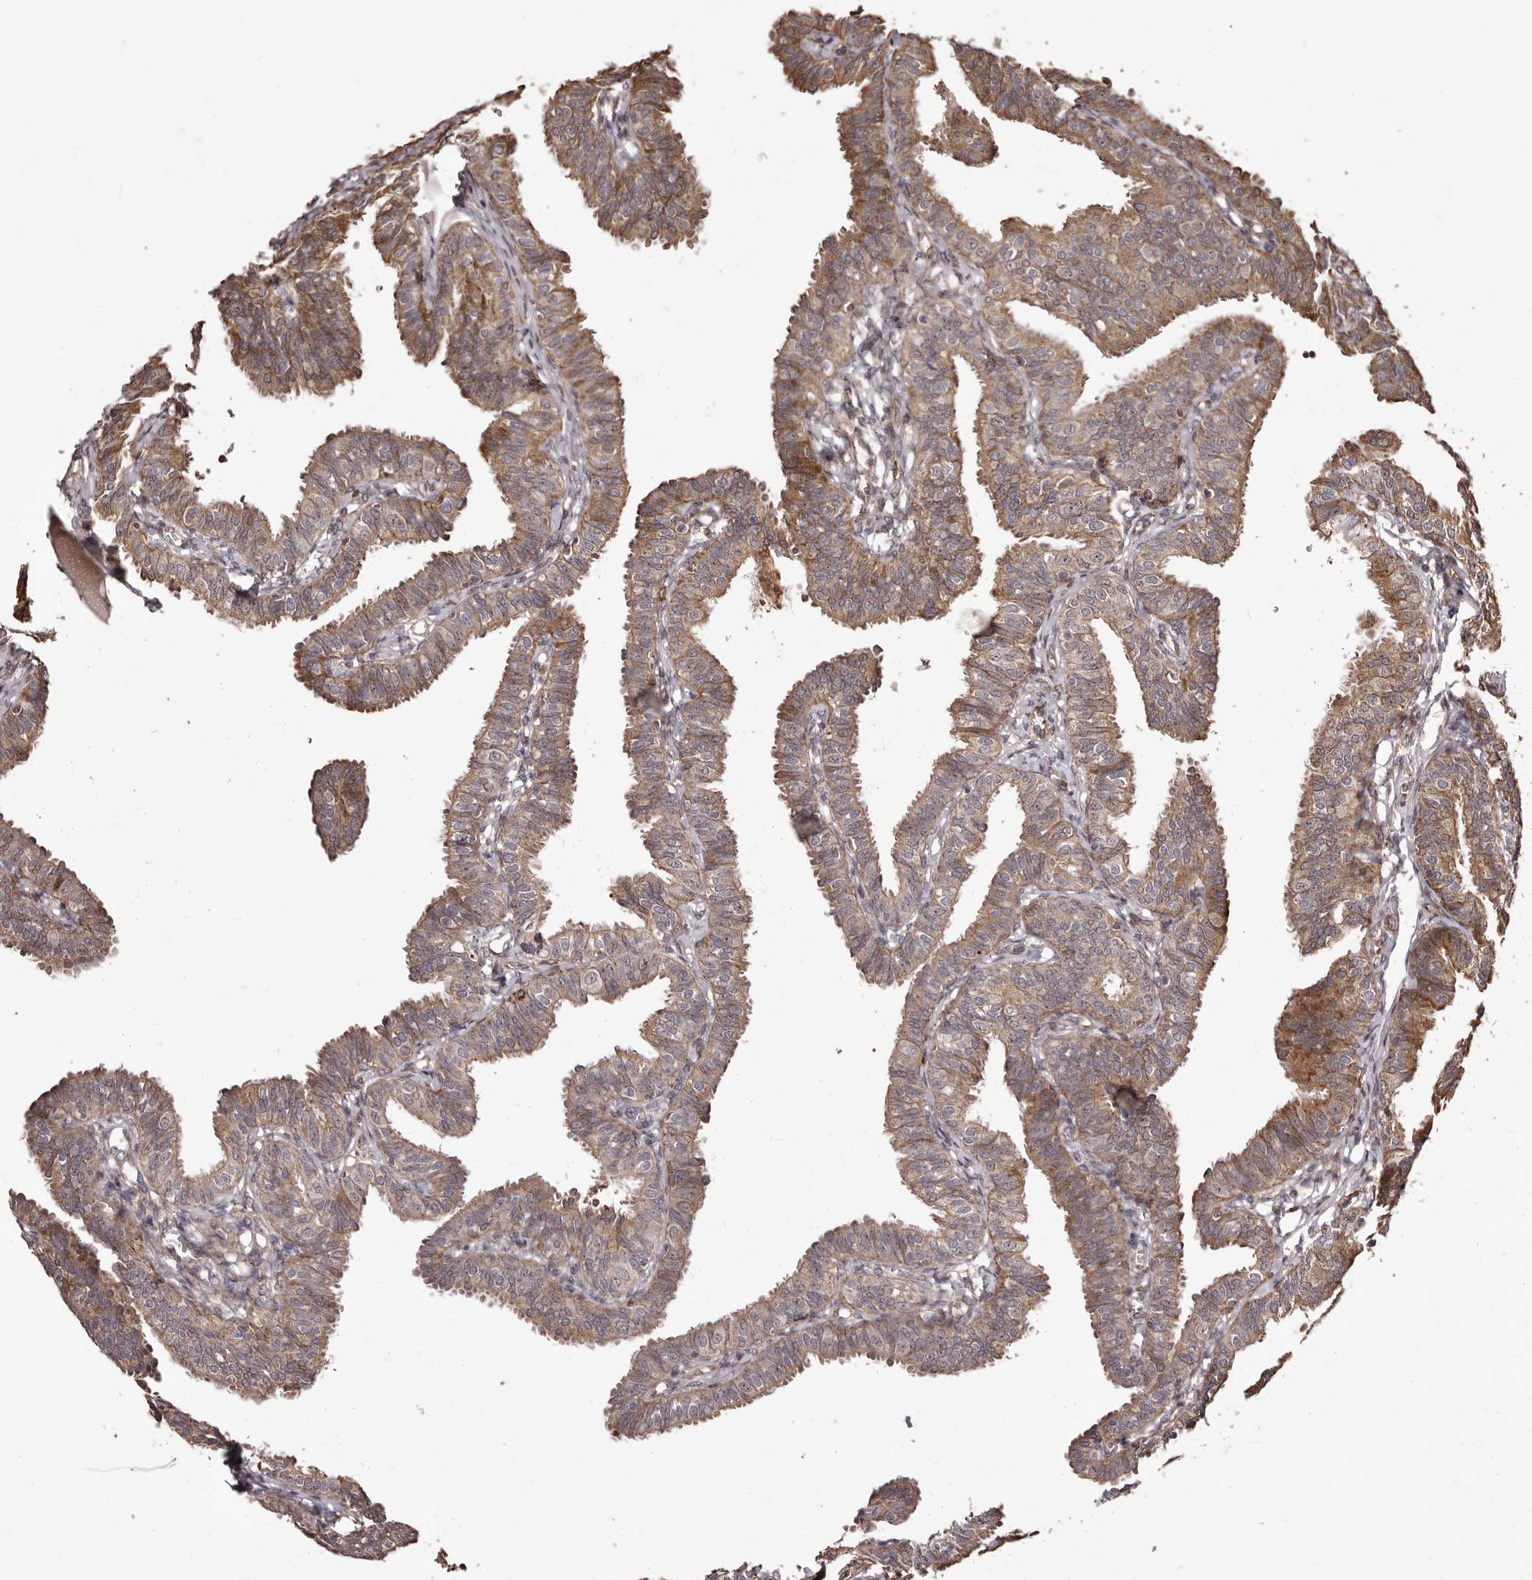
{"staining": {"intensity": "moderate", "quantity": ">75%", "location": "cytoplasmic/membranous"}, "tissue": "fallopian tube", "cell_type": "Glandular cells", "image_type": "normal", "snomed": [{"axis": "morphology", "description": "Normal tissue, NOS"}, {"axis": "topography", "description": "Fallopian tube"}], "caption": "A photomicrograph of human fallopian tube stained for a protein demonstrates moderate cytoplasmic/membranous brown staining in glandular cells. The staining was performed using DAB (3,3'-diaminobenzidine) to visualize the protein expression in brown, while the nuclei were stained in blue with hematoxylin (Magnification: 20x).", "gene": "ZCCHC7", "patient": {"sex": "female", "age": 35}}